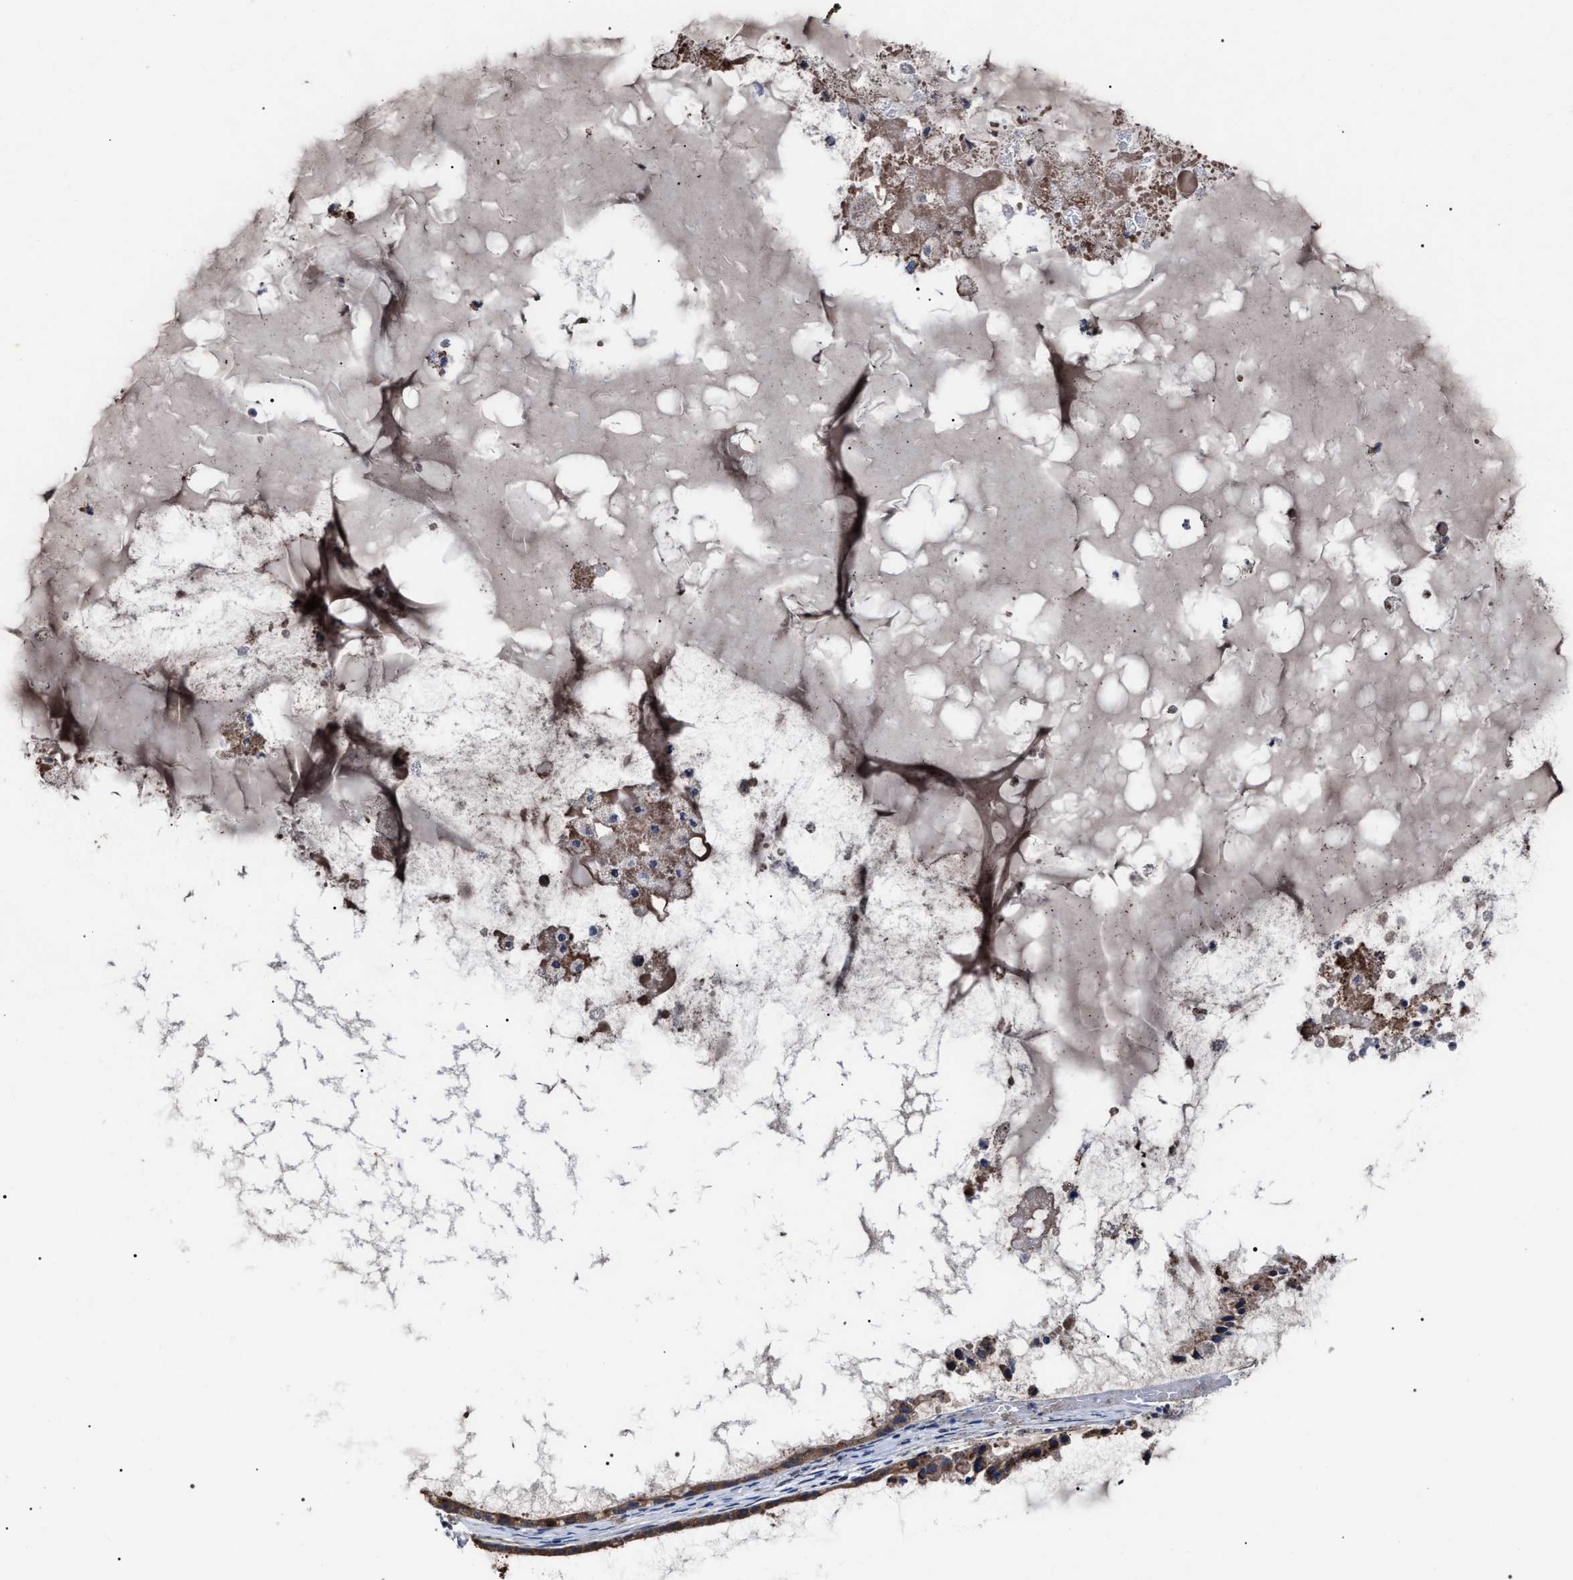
{"staining": {"intensity": "moderate", "quantity": ">75%", "location": "cytoplasmic/membranous"}, "tissue": "ovarian cancer", "cell_type": "Tumor cells", "image_type": "cancer", "snomed": [{"axis": "morphology", "description": "Cystadenocarcinoma, mucinous, NOS"}, {"axis": "topography", "description": "Ovary"}], "caption": "Moderate cytoplasmic/membranous positivity is present in approximately >75% of tumor cells in mucinous cystadenocarcinoma (ovarian).", "gene": "MACC1", "patient": {"sex": "female", "age": 80}}